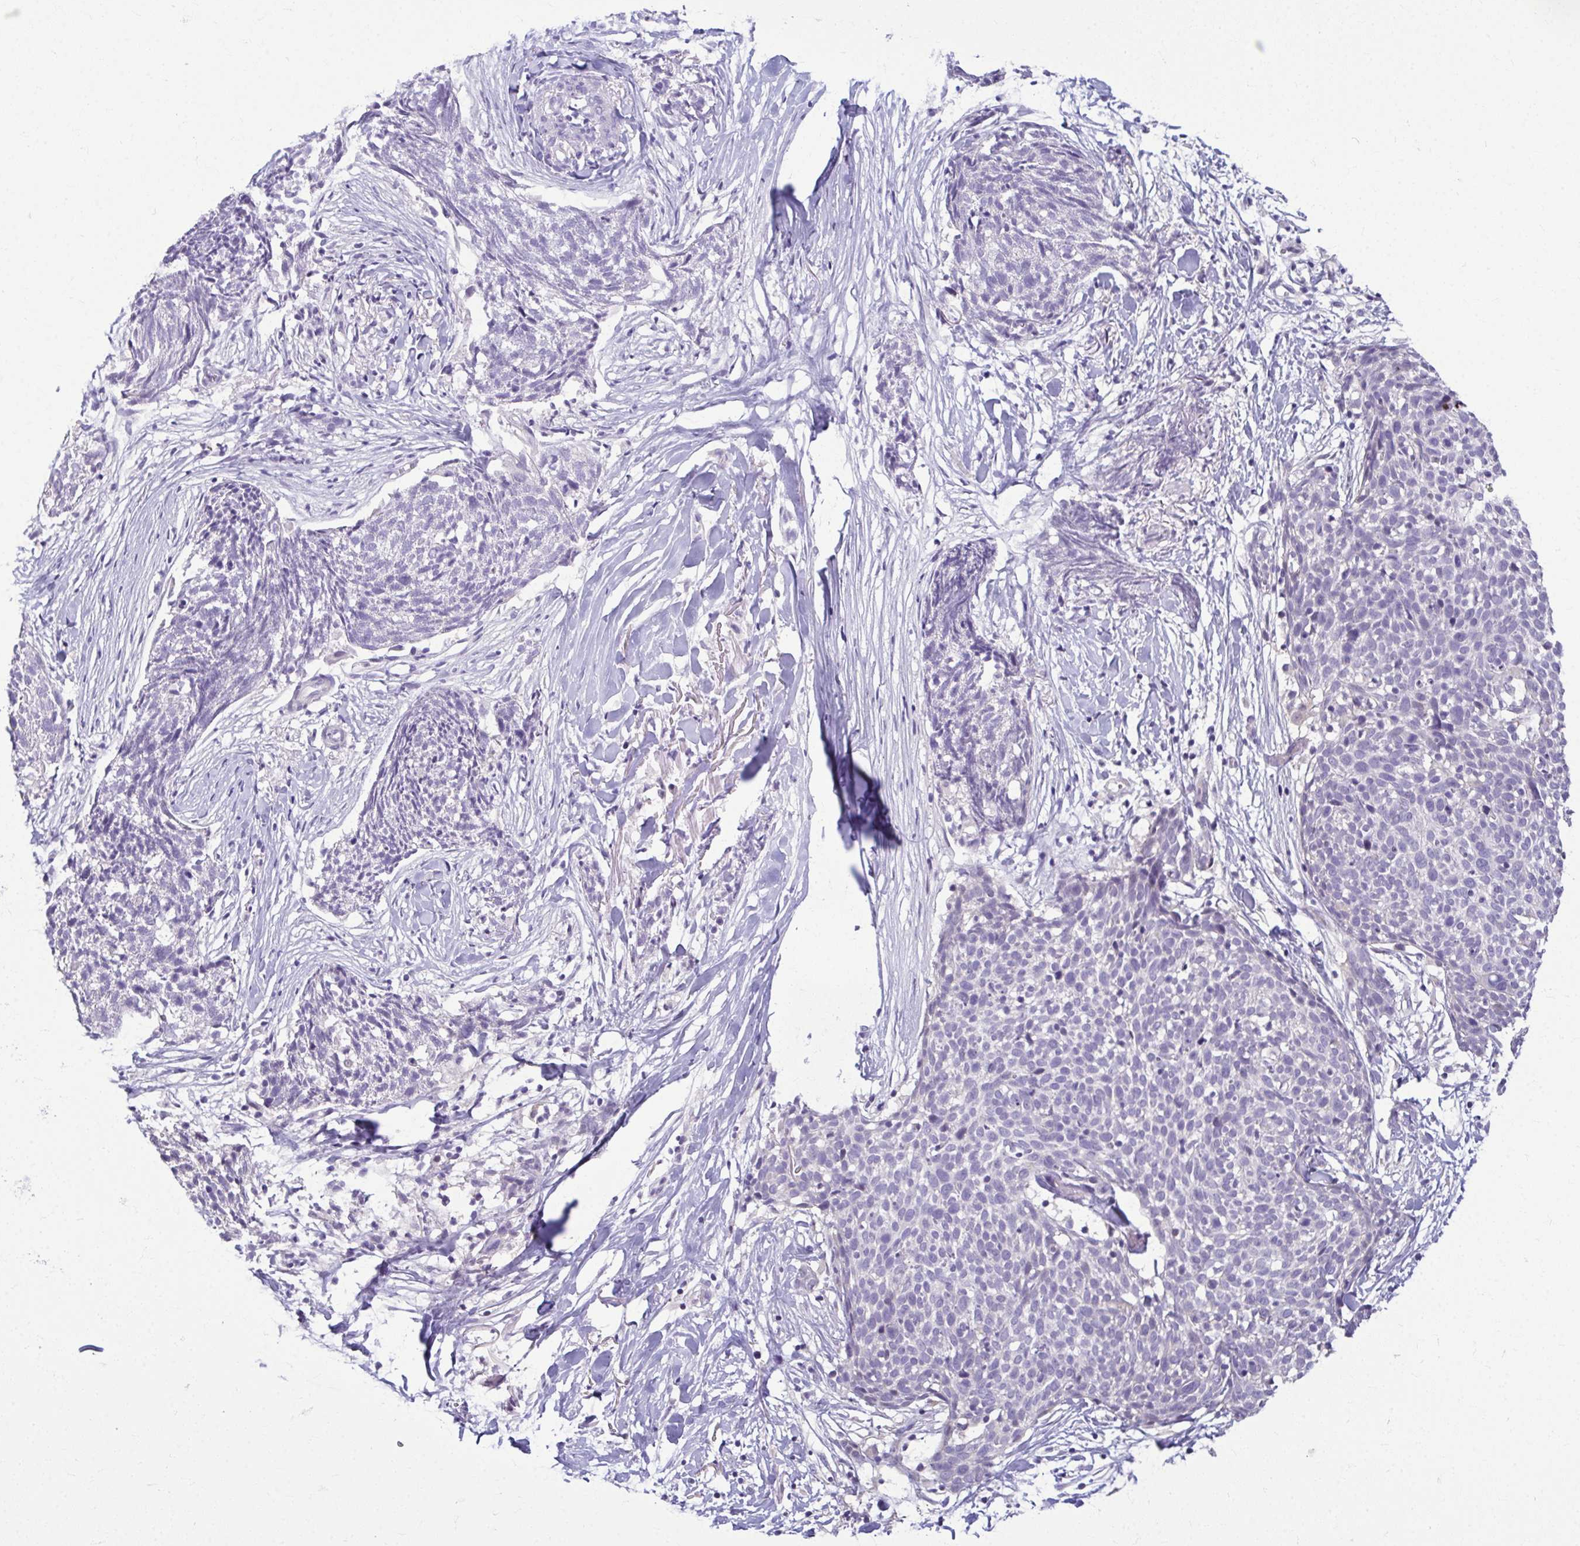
{"staining": {"intensity": "negative", "quantity": "none", "location": "none"}, "tissue": "skin cancer", "cell_type": "Tumor cells", "image_type": "cancer", "snomed": [{"axis": "morphology", "description": "Squamous cell carcinoma, NOS"}, {"axis": "topography", "description": "Skin"}, {"axis": "topography", "description": "Vulva"}], "caption": "A histopathology image of skin cancer stained for a protein reveals no brown staining in tumor cells.", "gene": "SERPINI1", "patient": {"sex": "female", "age": 75}}